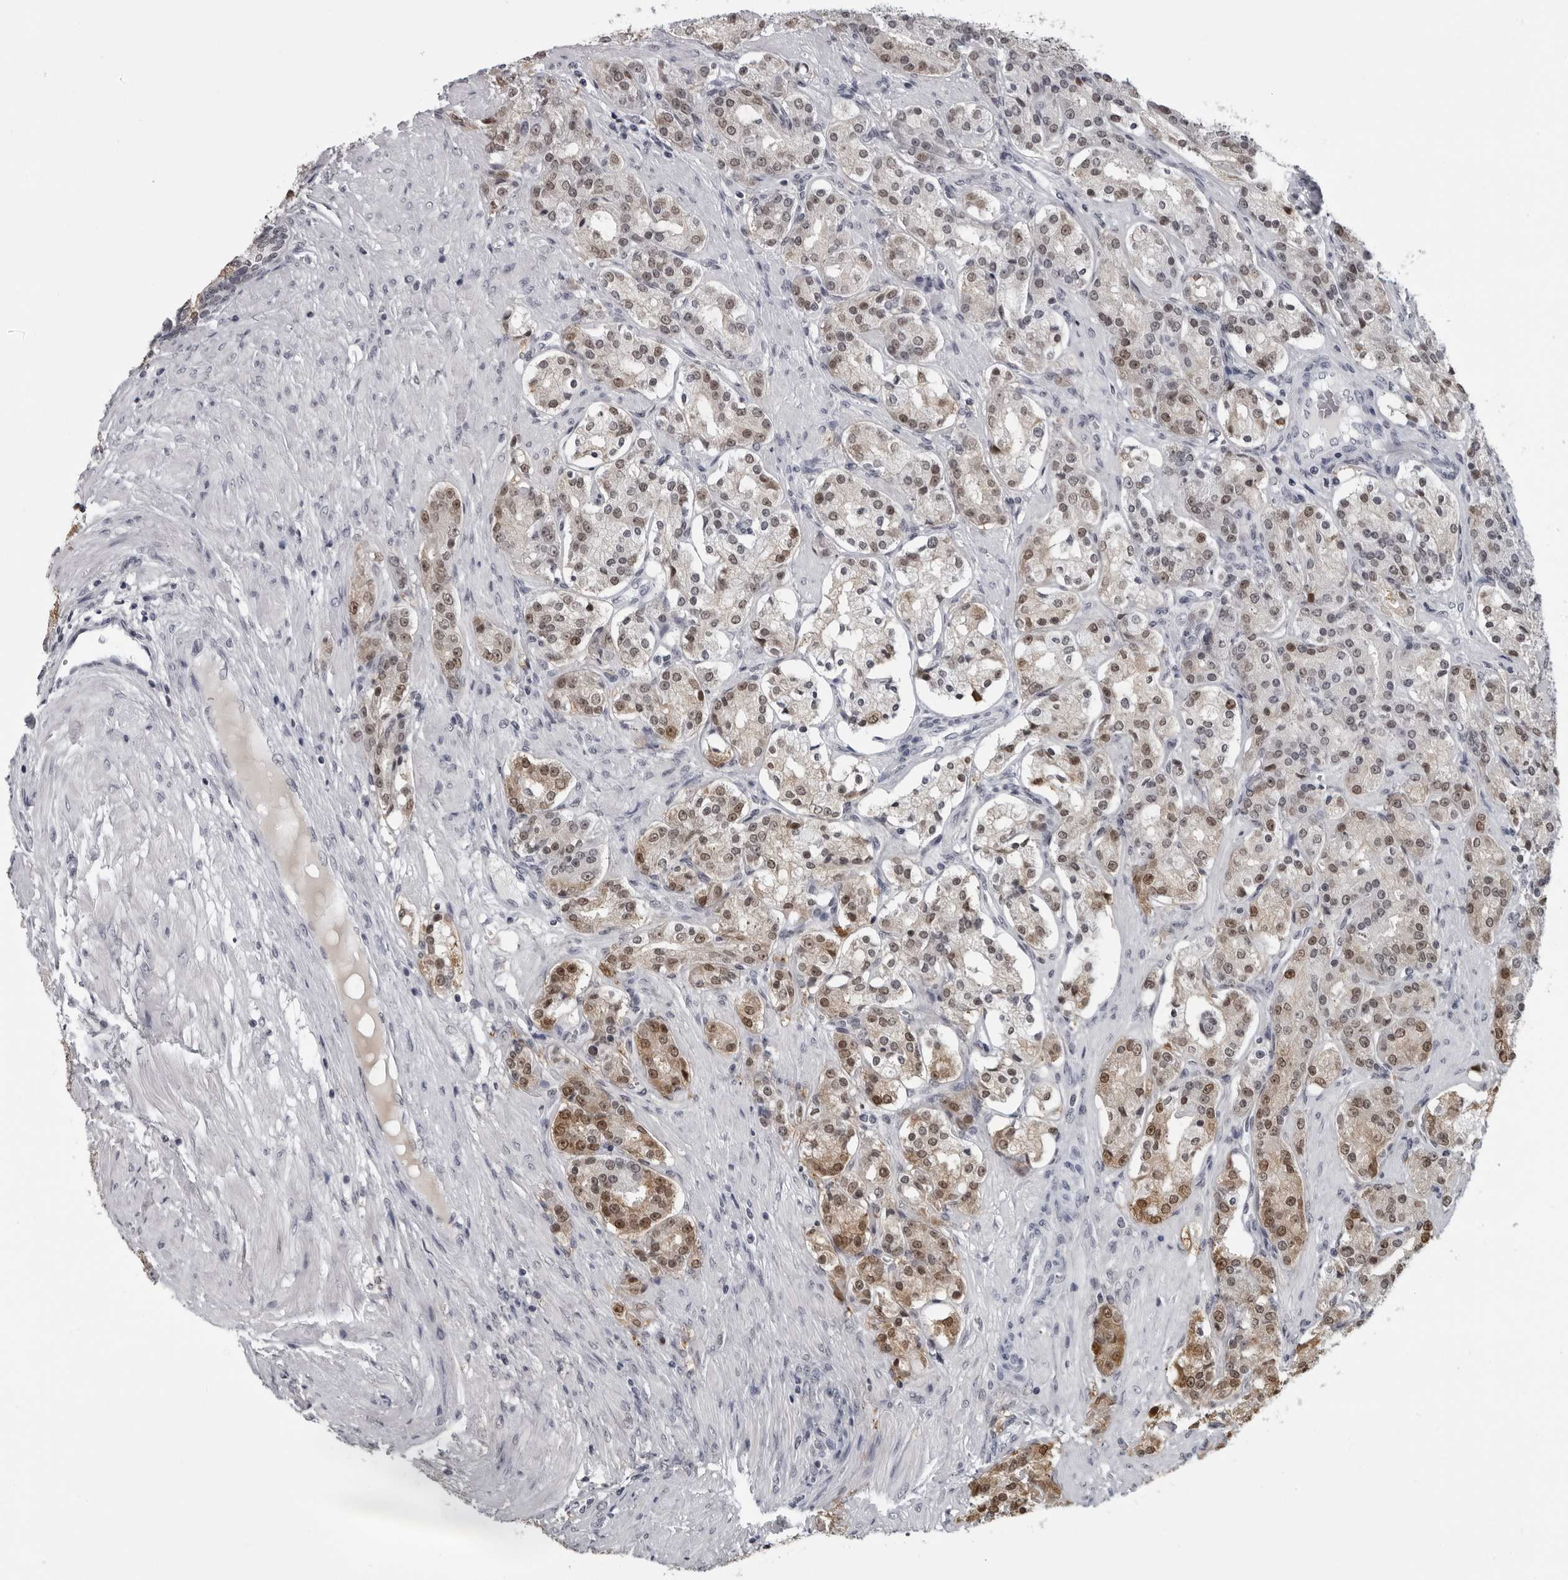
{"staining": {"intensity": "moderate", "quantity": "25%-75%", "location": "nuclear"}, "tissue": "prostate cancer", "cell_type": "Tumor cells", "image_type": "cancer", "snomed": [{"axis": "morphology", "description": "Adenocarcinoma, High grade"}, {"axis": "topography", "description": "Prostate"}], "caption": "The histopathology image reveals staining of prostate cancer (adenocarcinoma (high-grade)), revealing moderate nuclear protein positivity (brown color) within tumor cells. The staining is performed using DAB (3,3'-diaminobenzidine) brown chromogen to label protein expression. The nuclei are counter-stained blue using hematoxylin.", "gene": "LZIC", "patient": {"sex": "male", "age": 60}}